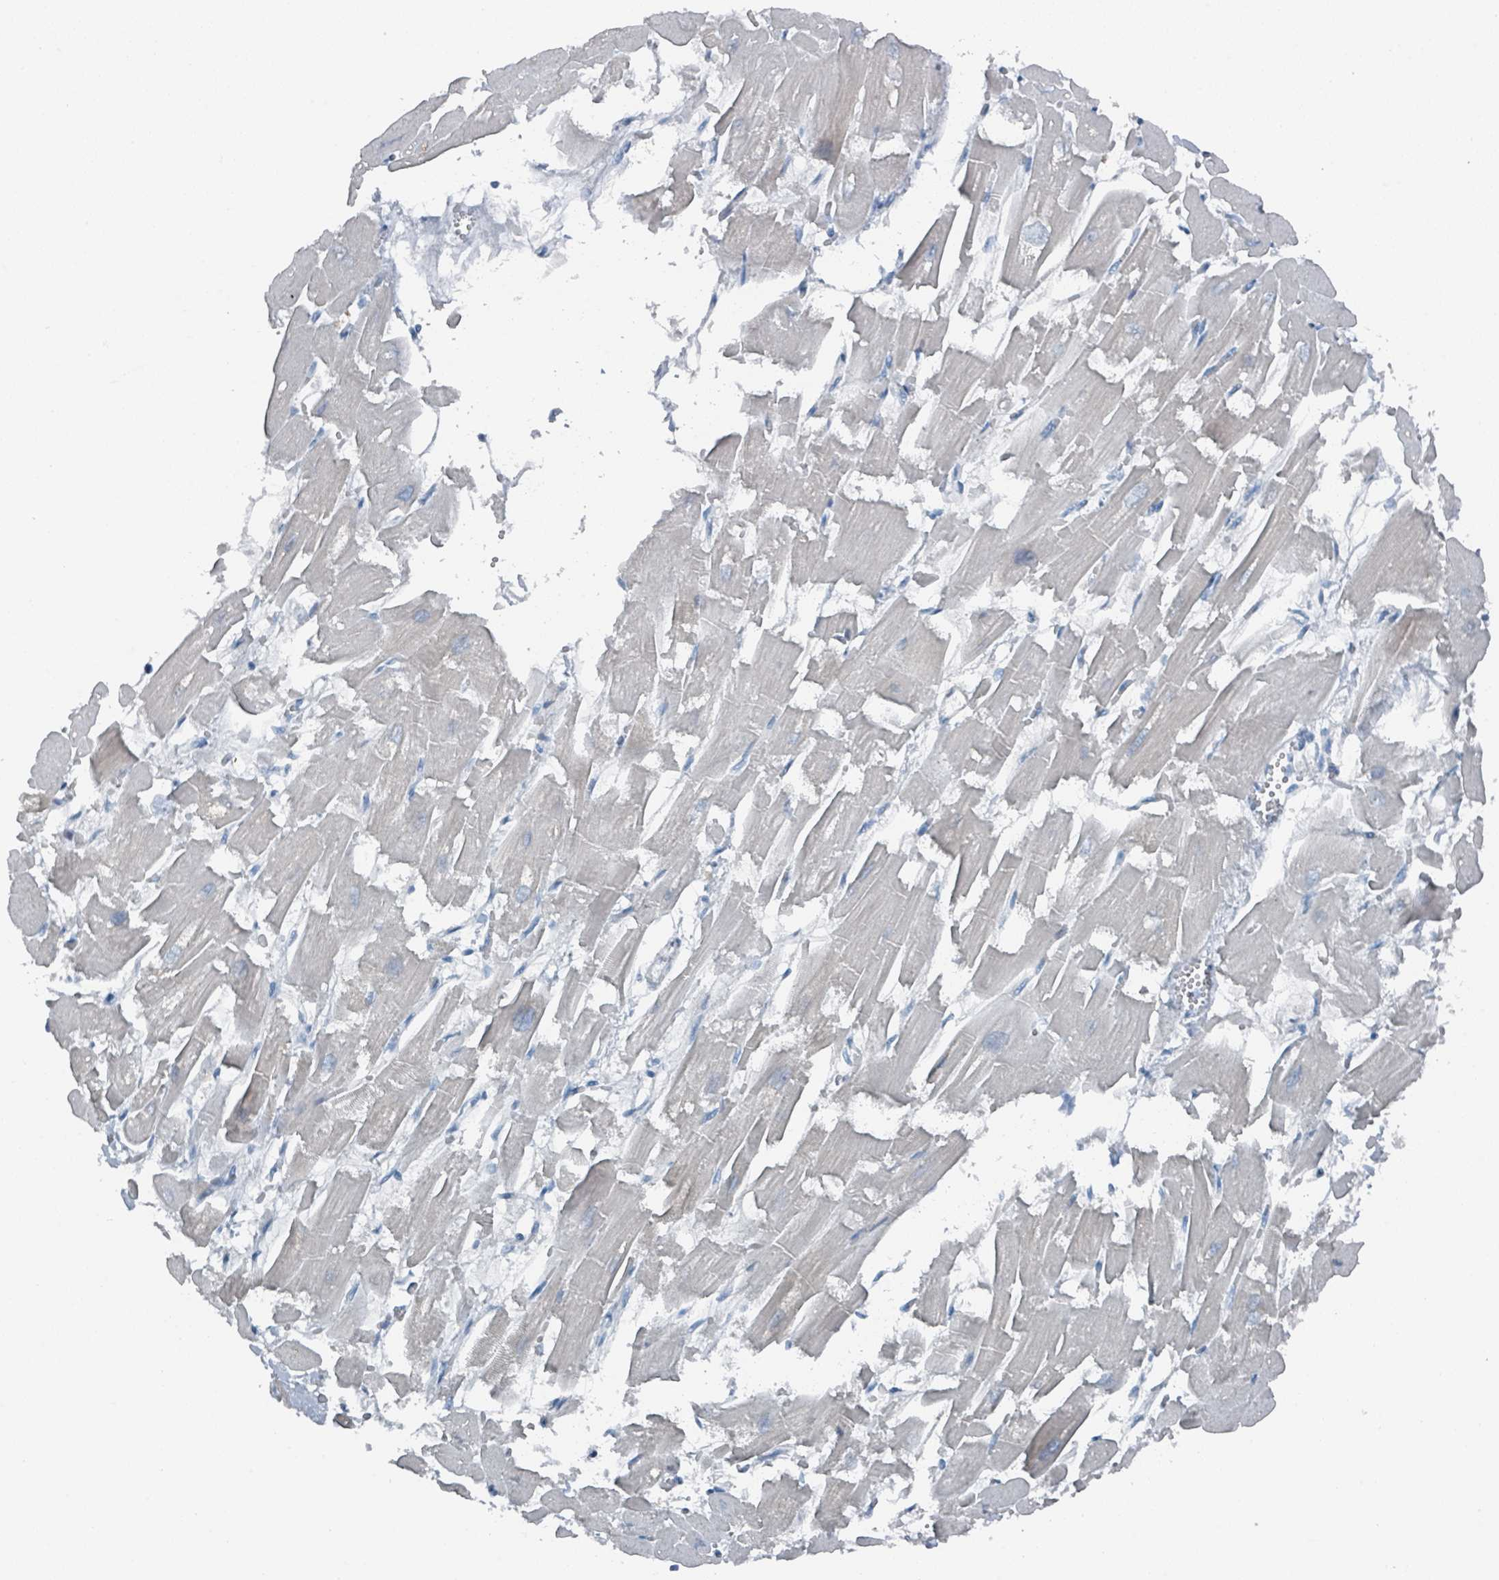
{"staining": {"intensity": "negative", "quantity": "none", "location": "none"}, "tissue": "heart muscle", "cell_type": "Cardiomyocytes", "image_type": "normal", "snomed": [{"axis": "morphology", "description": "Normal tissue, NOS"}, {"axis": "topography", "description": "Heart"}], "caption": "DAB (3,3'-diaminobenzidine) immunohistochemical staining of normal heart muscle displays no significant expression in cardiomyocytes.", "gene": "GAMT", "patient": {"sex": "male", "age": 54}}